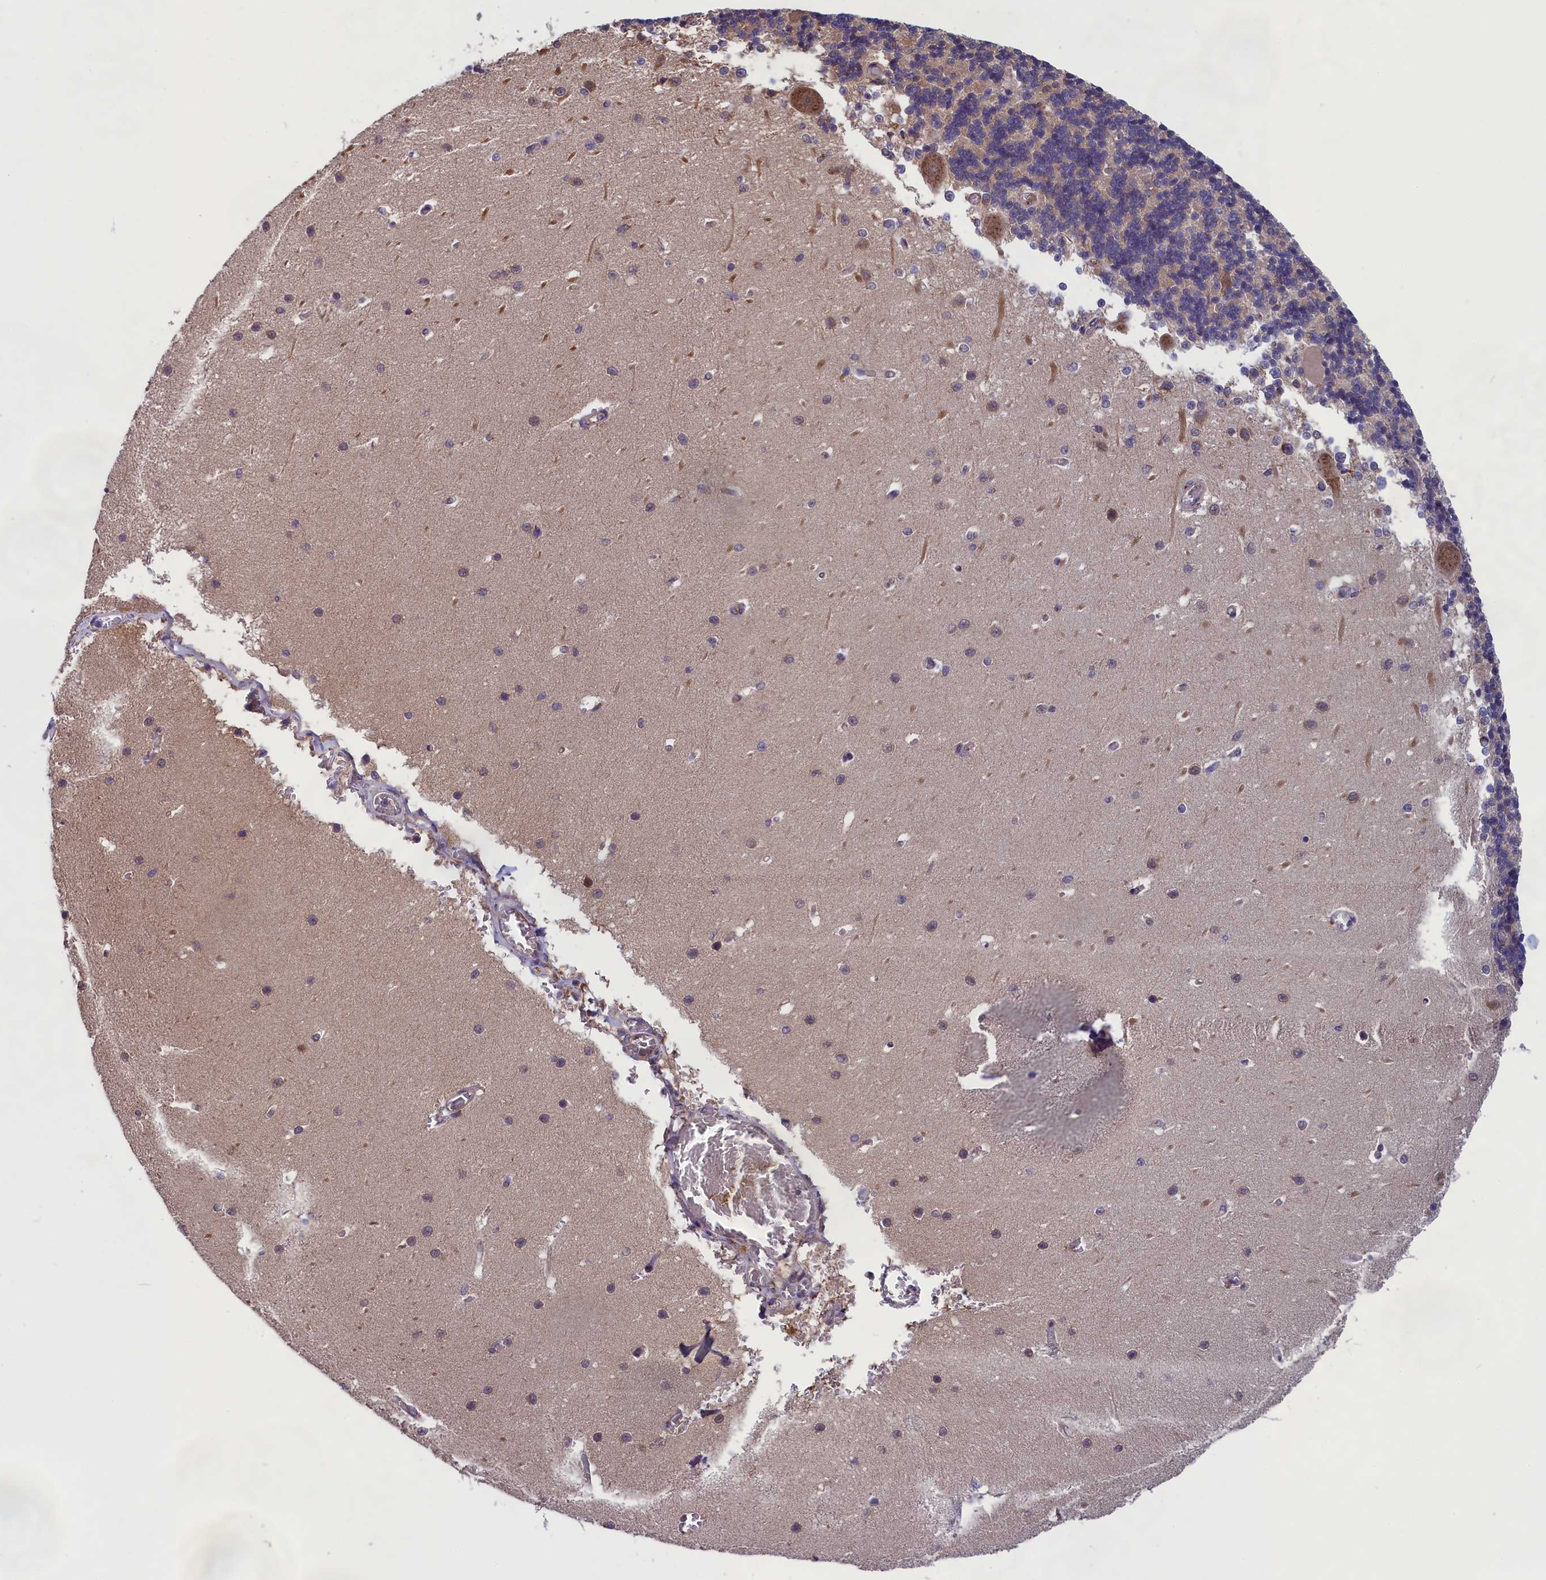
{"staining": {"intensity": "weak", "quantity": "<25%", "location": "cytoplasmic/membranous"}, "tissue": "cerebellum", "cell_type": "Cells in granular layer", "image_type": "normal", "snomed": [{"axis": "morphology", "description": "Normal tissue, NOS"}, {"axis": "topography", "description": "Cerebellum"}], "caption": "This photomicrograph is of unremarkable cerebellum stained with IHC to label a protein in brown with the nuclei are counter-stained blue. There is no expression in cells in granular layer.", "gene": "ABCC8", "patient": {"sex": "male", "age": 37}}